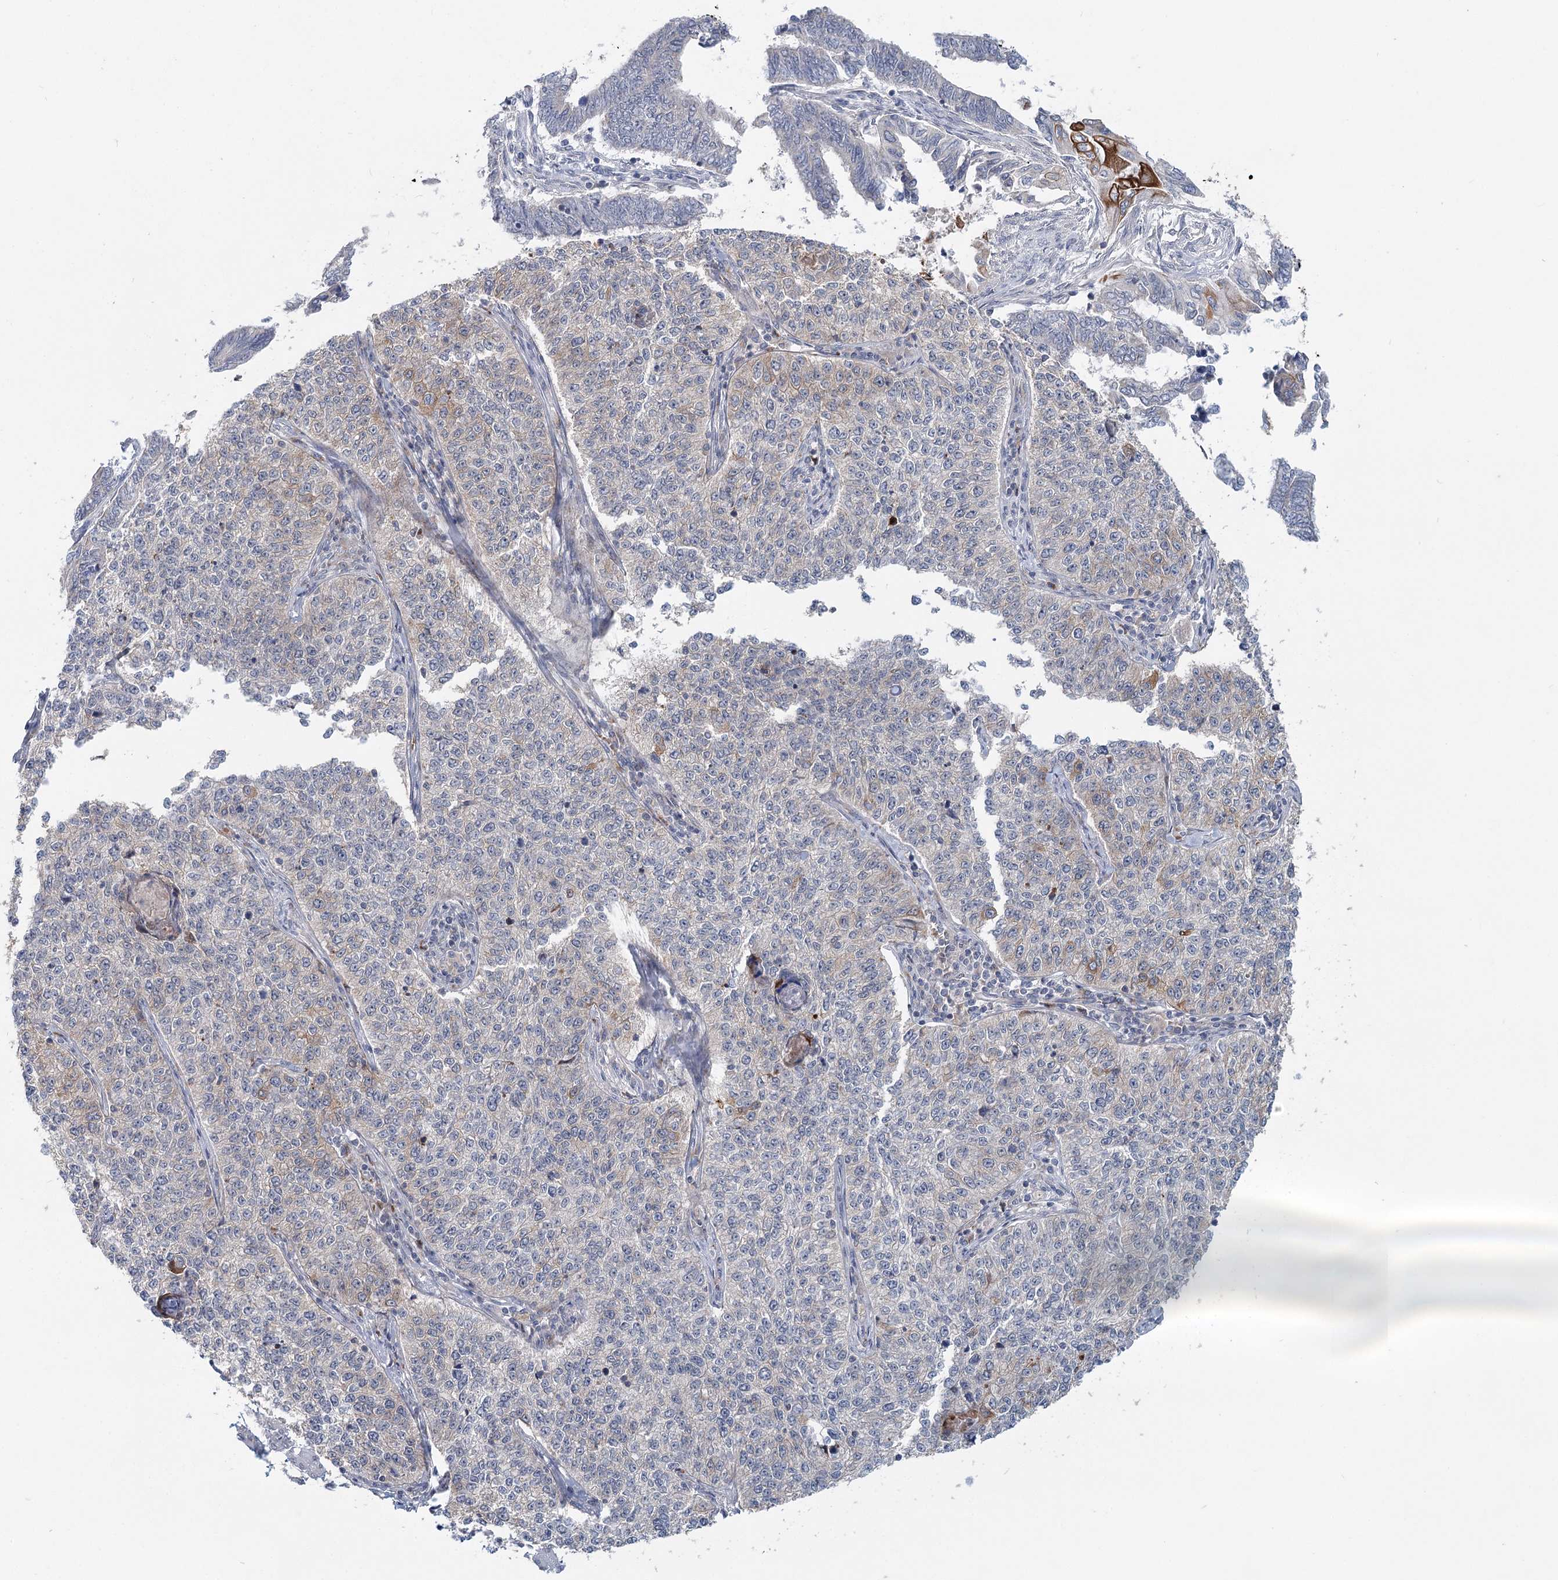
{"staining": {"intensity": "moderate", "quantity": "<25%", "location": "cytoplasmic/membranous"}, "tissue": "cervical cancer", "cell_type": "Tumor cells", "image_type": "cancer", "snomed": [{"axis": "morphology", "description": "Squamous cell carcinoma, NOS"}, {"axis": "topography", "description": "Cervix"}], "caption": "A high-resolution histopathology image shows immunohistochemistry staining of cervical cancer, which shows moderate cytoplasmic/membranous positivity in about <25% of tumor cells.", "gene": "FBXO7", "patient": {"sex": "female", "age": 35}}